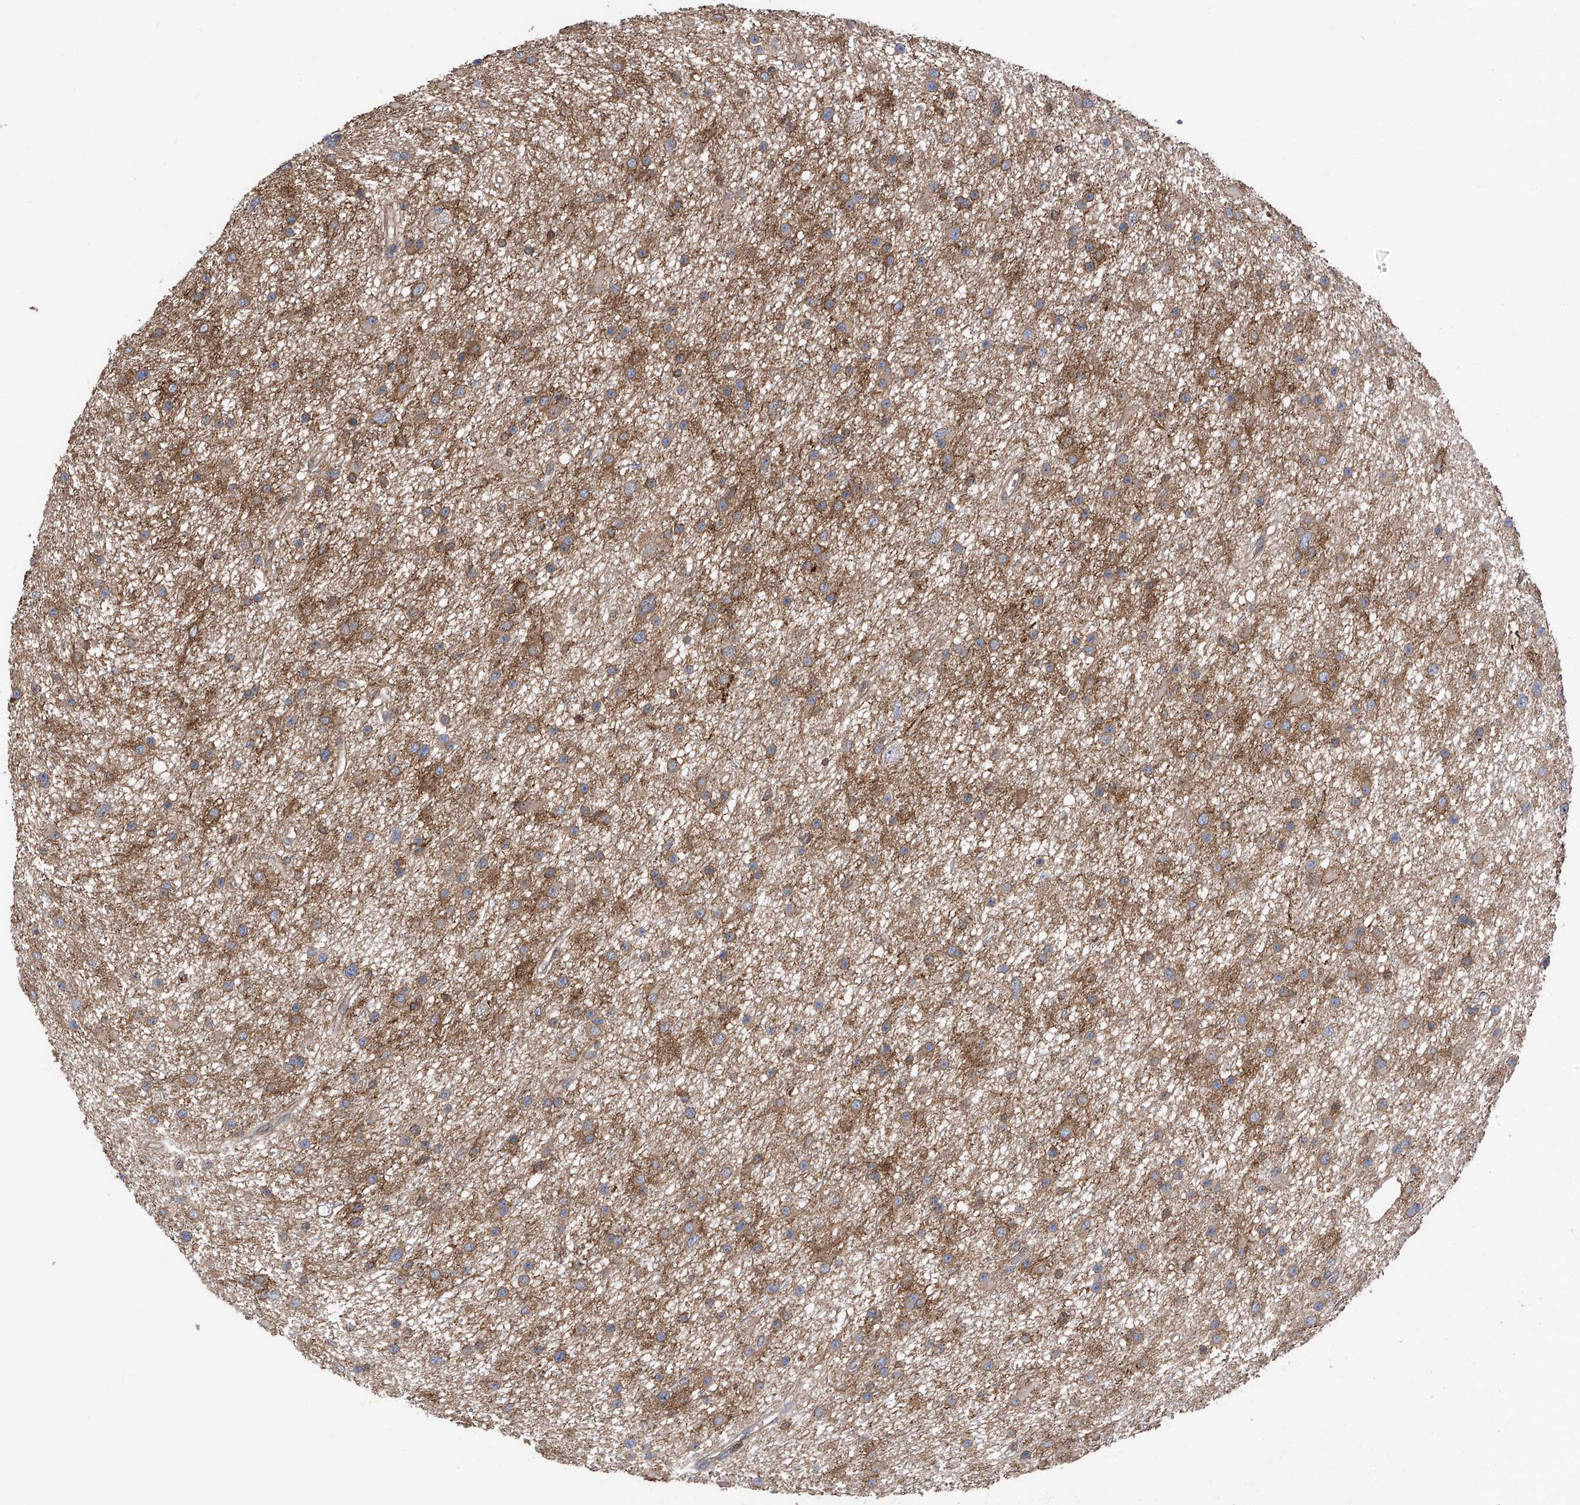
{"staining": {"intensity": "moderate", "quantity": ">75%", "location": "cytoplasmic/membranous"}, "tissue": "glioma", "cell_type": "Tumor cells", "image_type": "cancer", "snomed": [{"axis": "morphology", "description": "Glioma, malignant, Low grade"}, {"axis": "topography", "description": "Cerebral cortex"}], "caption": "Immunohistochemical staining of human glioma displays moderate cytoplasmic/membranous protein expression in approximately >75% of tumor cells.", "gene": "CHPF", "patient": {"sex": "female", "age": 39}}